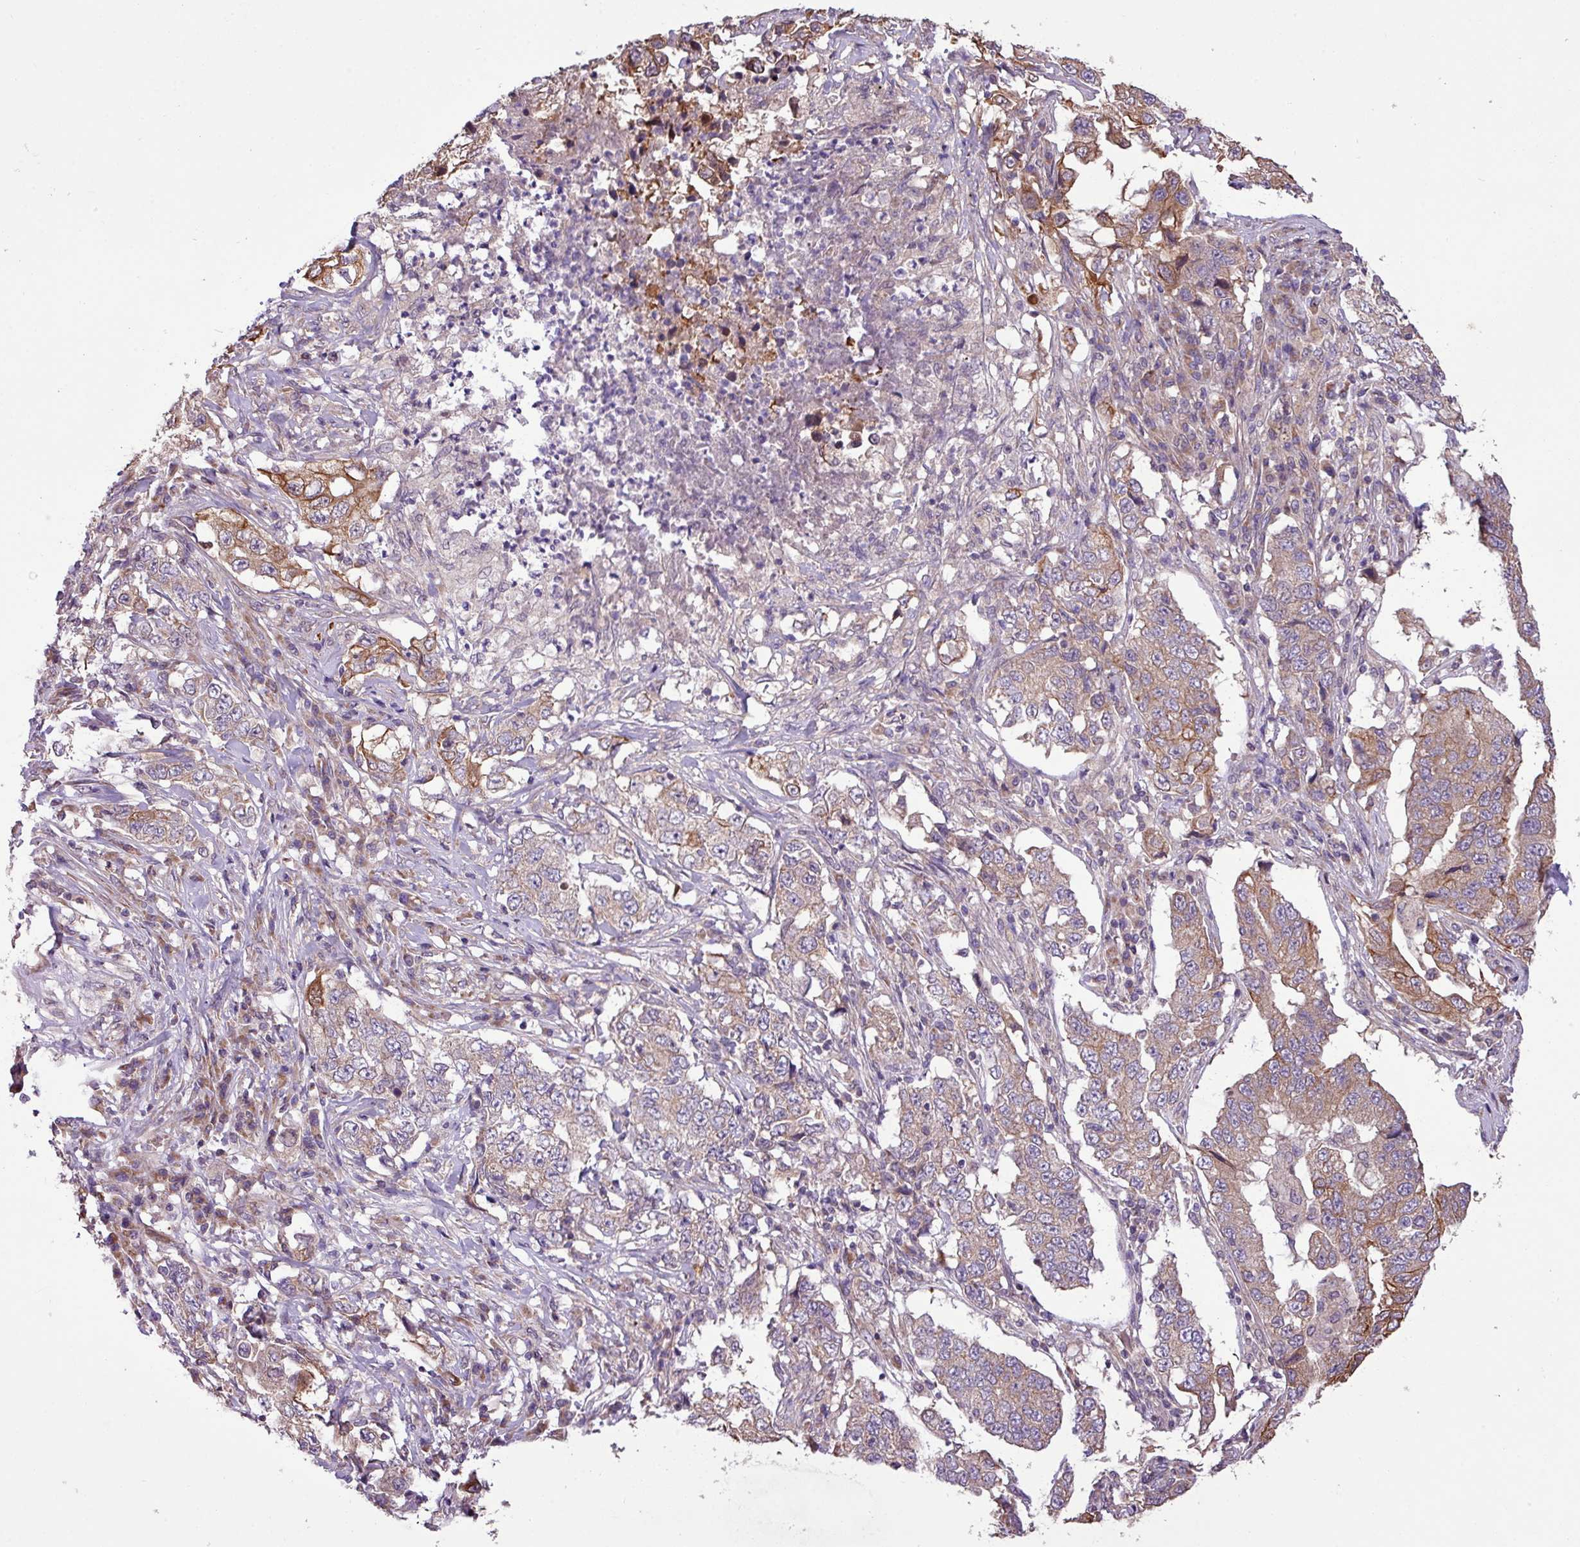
{"staining": {"intensity": "weak", "quantity": "25%-75%", "location": "cytoplasmic/membranous"}, "tissue": "lung cancer", "cell_type": "Tumor cells", "image_type": "cancer", "snomed": [{"axis": "morphology", "description": "Adenocarcinoma, NOS"}, {"axis": "topography", "description": "Lung"}], "caption": "Lung adenocarcinoma was stained to show a protein in brown. There is low levels of weak cytoplasmic/membranous staining in about 25%-75% of tumor cells.", "gene": "TIMM10B", "patient": {"sex": "female", "age": 51}}